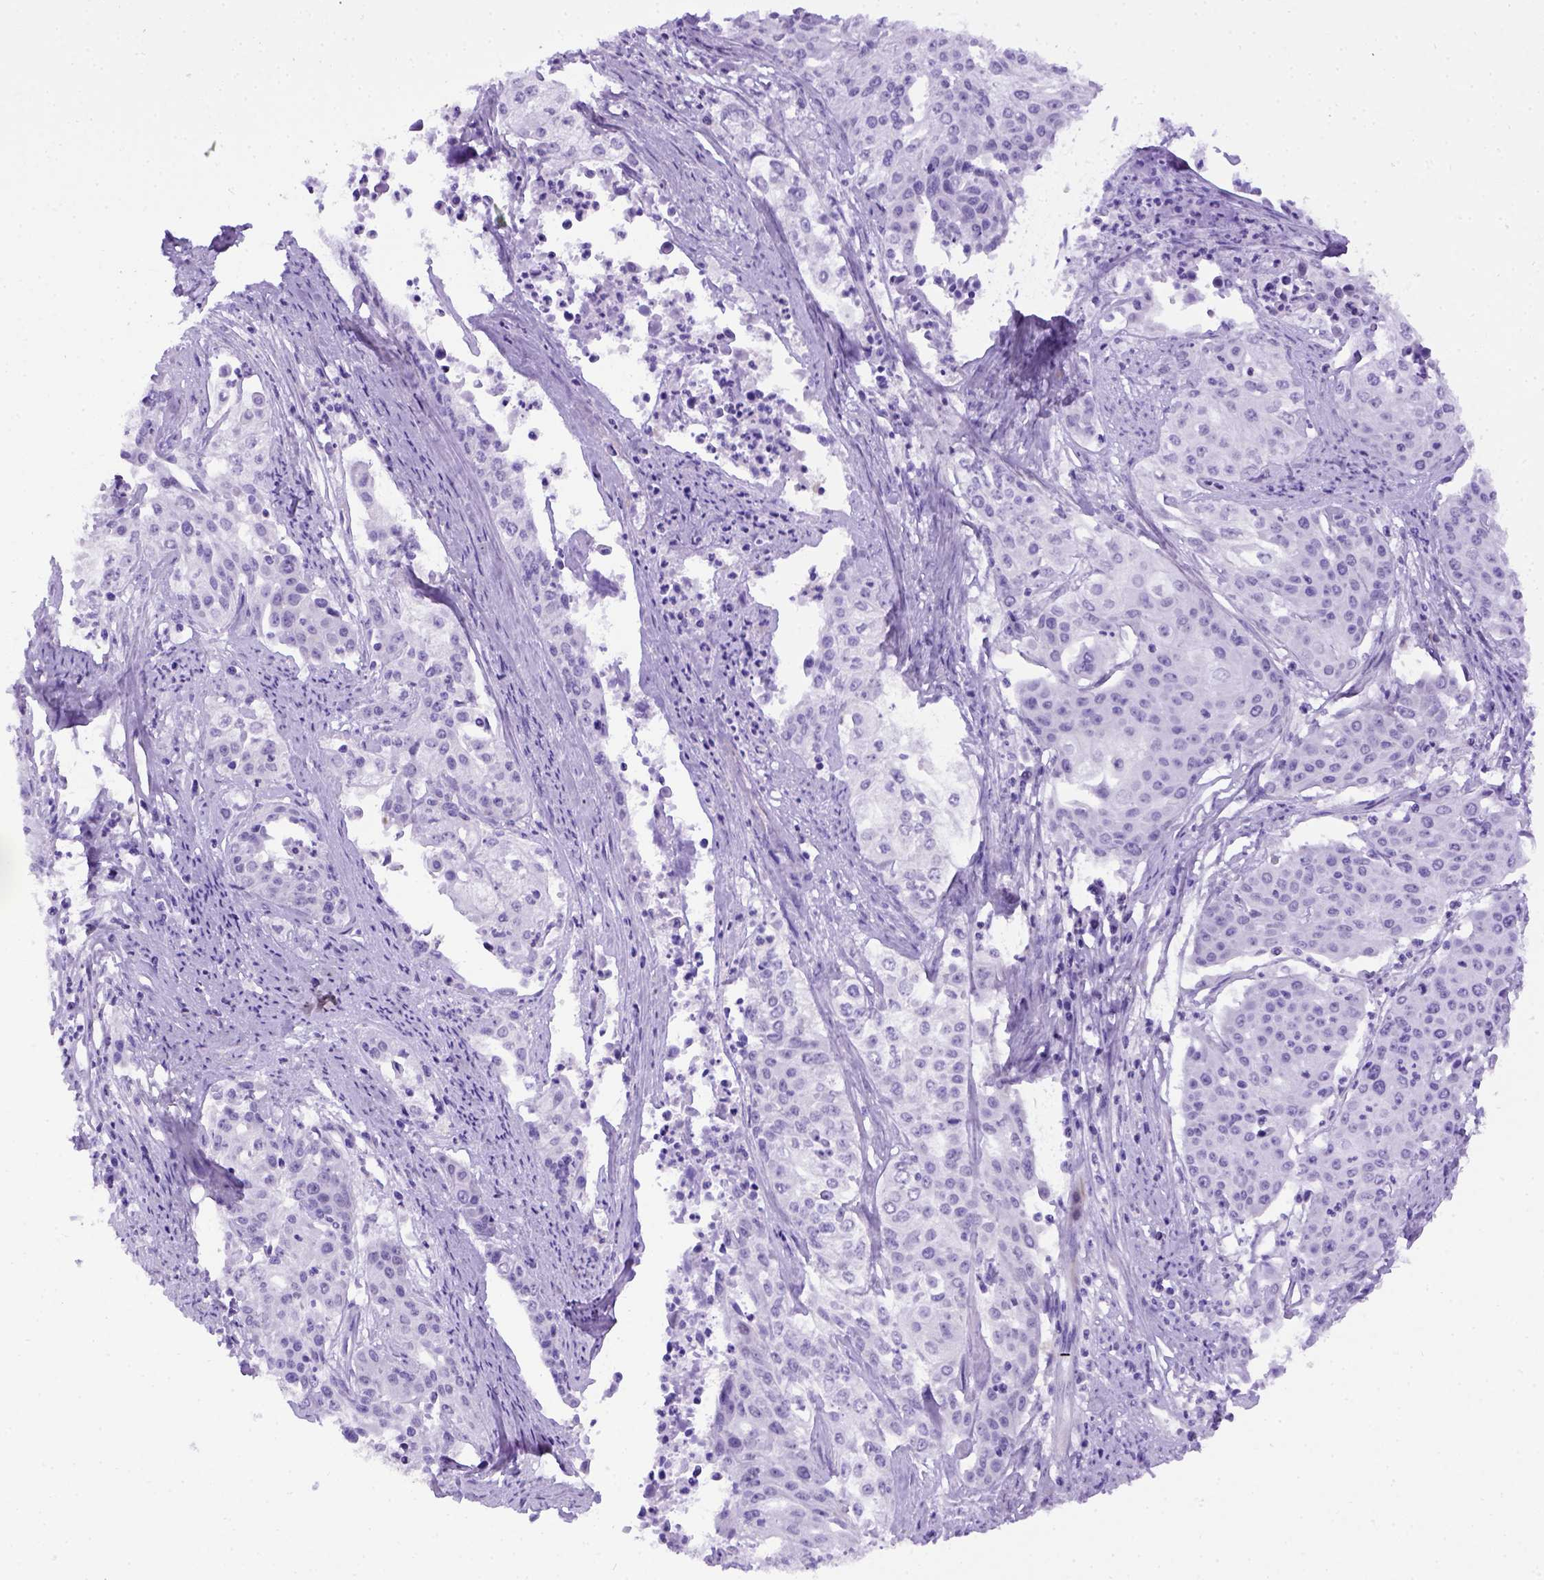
{"staining": {"intensity": "negative", "quantity": "none", "location": "none"}, "tissue": "cervical cancer", "cell_type": "Tumor cells", "image_type": "cancer", "snomed": [{"axis": "morphology", "description": "Squamous cell carcinoma, NOS"}, {"axis": "topography", "description": "Cervix"}], "caption": "The photomicrograph exhibits no significant staining in tumor cells of cervical cancer (squamous cell carcinoma).", "gene": "ADAM12", "patient": {"sex": "female", "age": 39}}